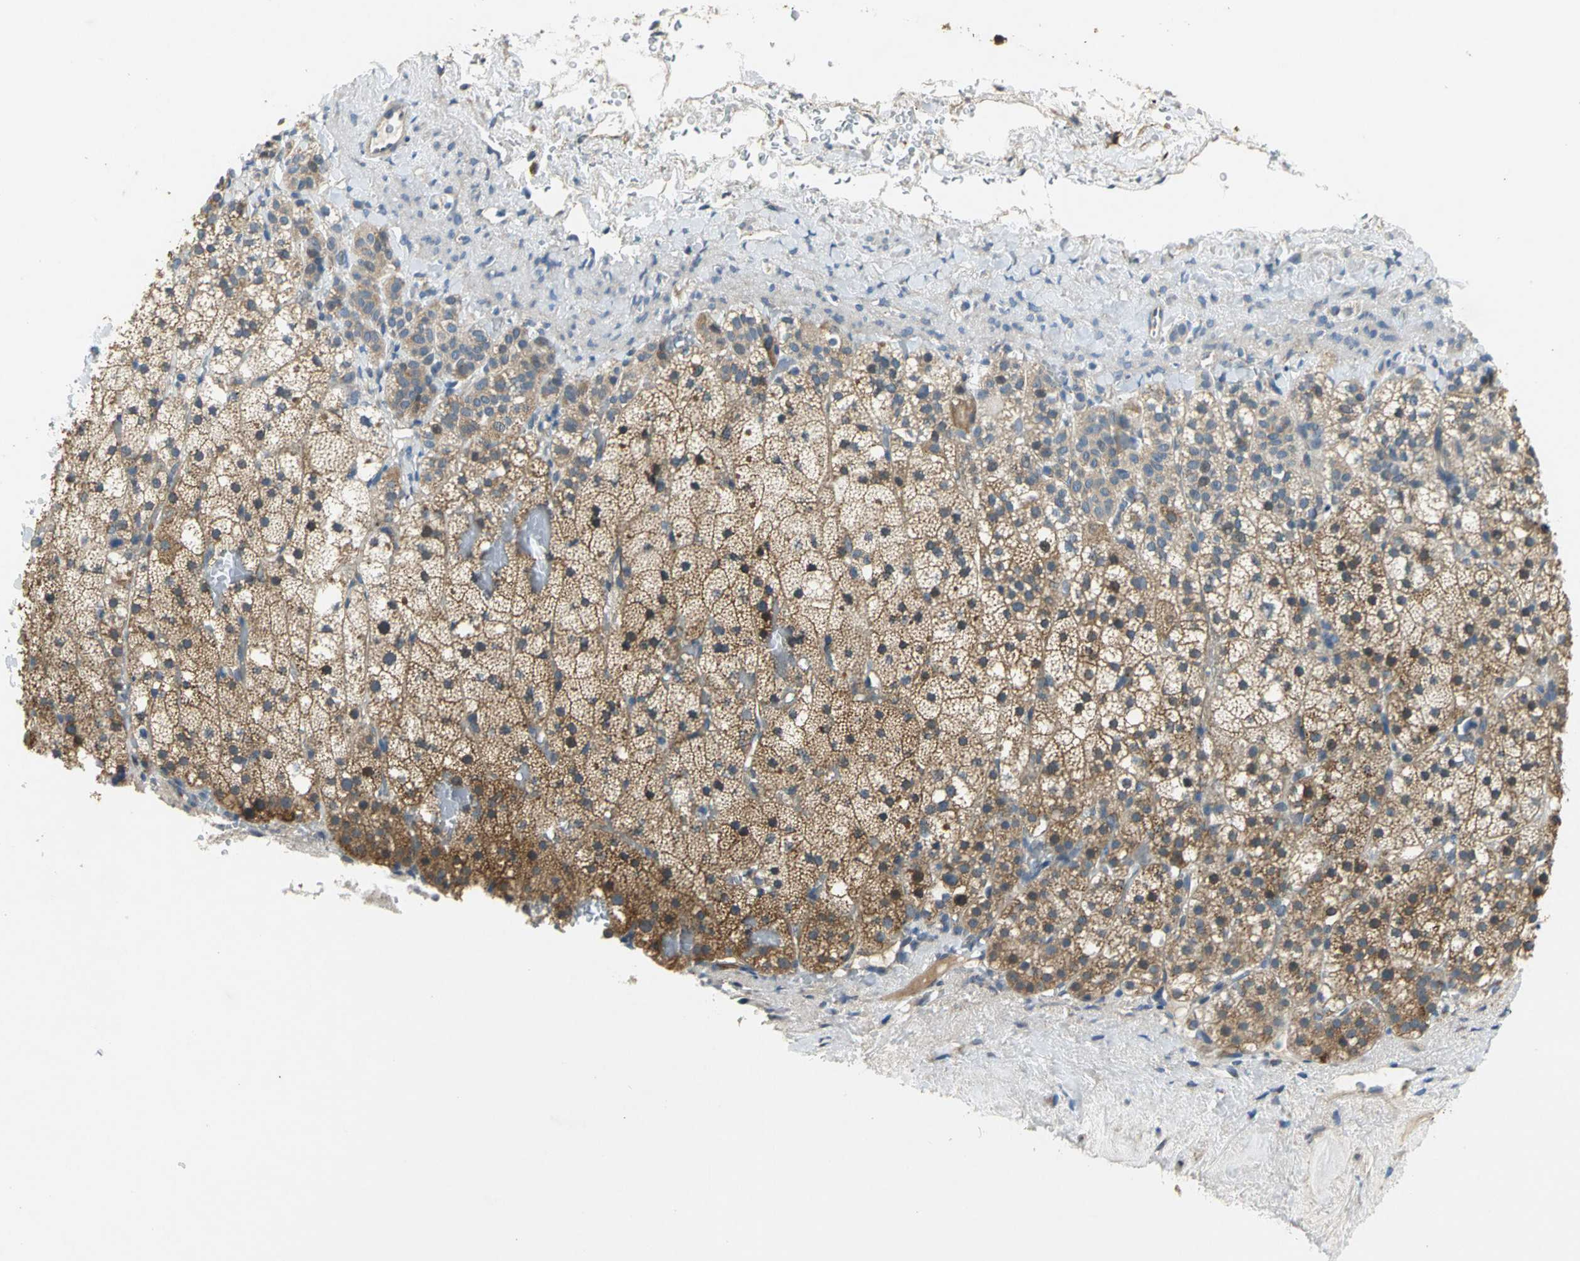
{"staining": {"intensity": "strong", "quantity": ">75%", "location": "cytoplasmic/membranous"}, "tissue": "adrenal gland", "cell_type": "Glandular cells", "image_type": "normal", "snomed": [{"axis": "morphology", "description": "Normal tissue, NOS"}, {"axis": "topography", "description": "Adrenal gland"}], "caption": "Protein staining exhibits strong cytoplasmic/membranous positivity in about >75% of glandular cells in unremarkable adrenal gland.", "gene": "IL17RB", "patient": {"sex": "male", "age": 35}}